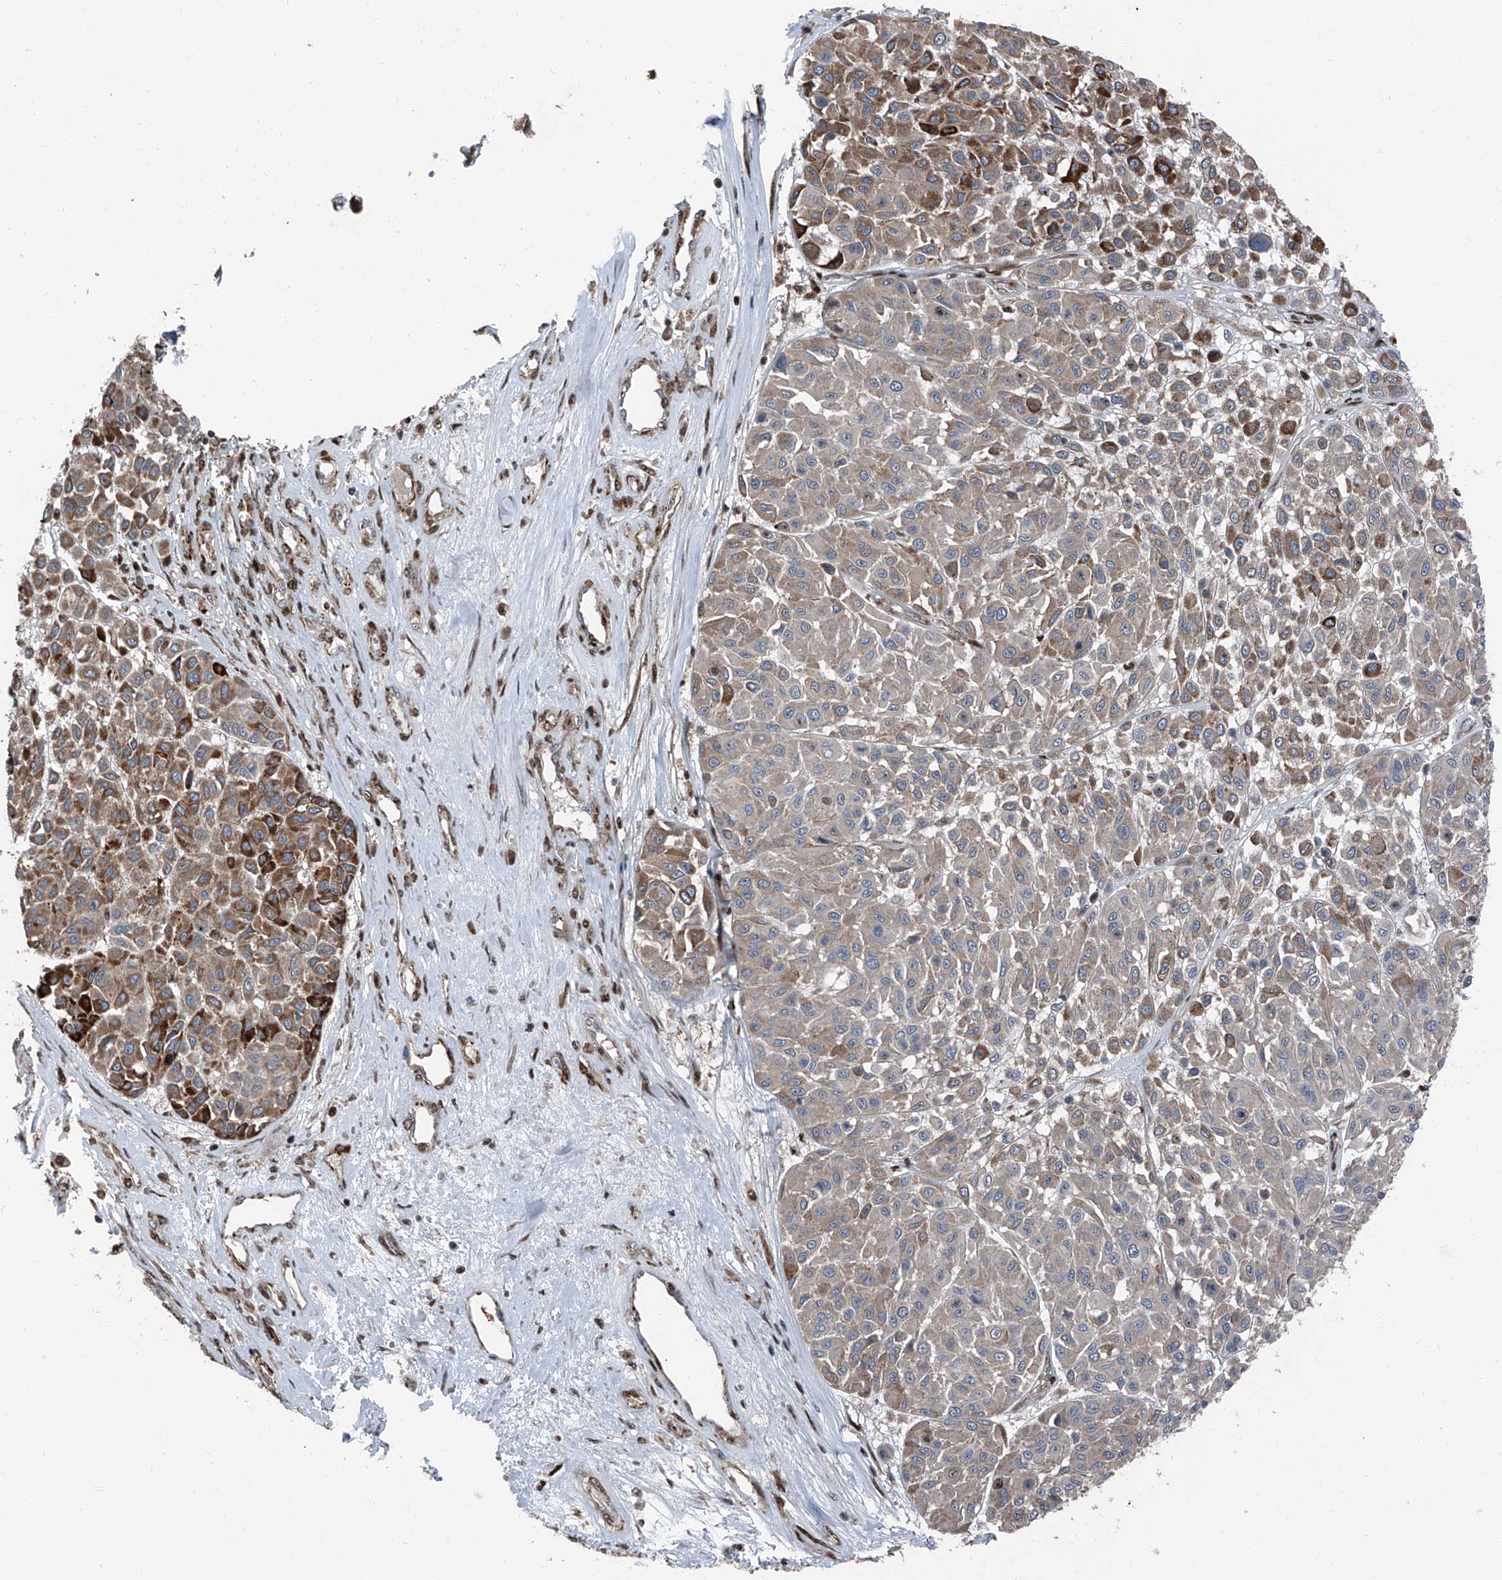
{"staining": {"intensity": "strong", "quantity": "25%-75%", "location": "cytoplasmic/membranous"}, "tissue": "melanoma", "cell_type": "Tumor cells", "image_type": "cancer", "snomed": [{"axis": "morphology", "description": "Malignant melanoma, Metastatic site"}, {"axis": "topography", "description": "Soft tissue"}], "caption": "Immunohistochemistry (IHC) of human malignant melanoma (metastatic site) demonstrates high levels of strong cytoplasmic/membranous staining in about 25%-75% of tumor cells.", "gene": "FKBP5", "patient": {"sex": "male", "age": 41}}